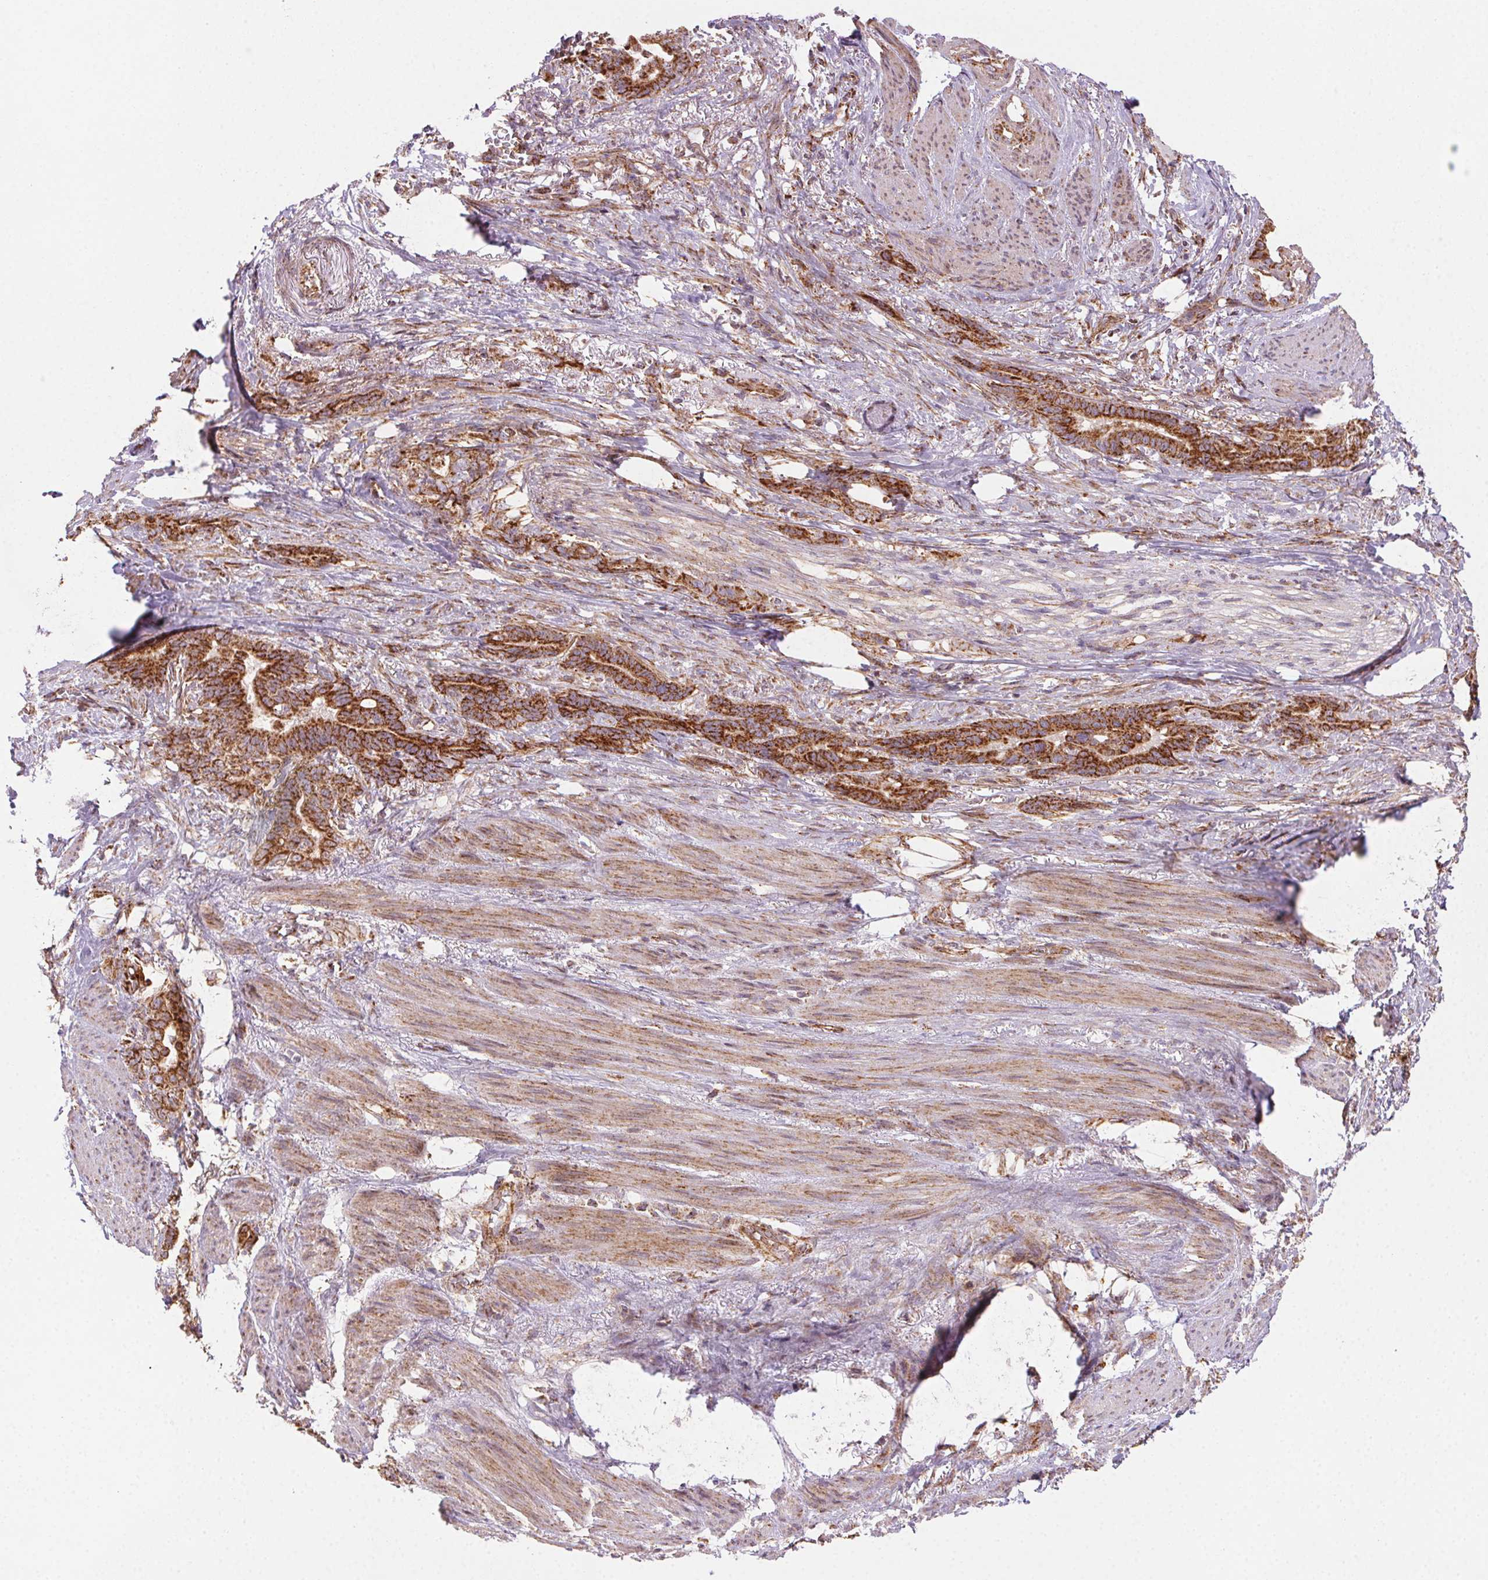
{"staining": {"intensity": "strong", "quantity": ">75%", "location": "cytoplasmic/membranous"}, "tissue": "stomach cancer", "cell_type": "Tumor cells", "image_type": "cancer", "snomed": [{"axis": "morphology", "description": "Normal tissue, NOS"}, {"axis": "morphology", "description": "Adenocarcinoma, NOS"}, {"axis": "topography", "description": "Esophagus"}, {"axis": "topography", "description": "Stomach, upper"}], "caption": "An image of human stomach cancer (adenocarcinoma) stained for a protein demonstrates strong cytoplasmic/membranous brown staining in tumor cells.", "gene": "CLPB", "patient": {"sex": "male", "age": 62}}